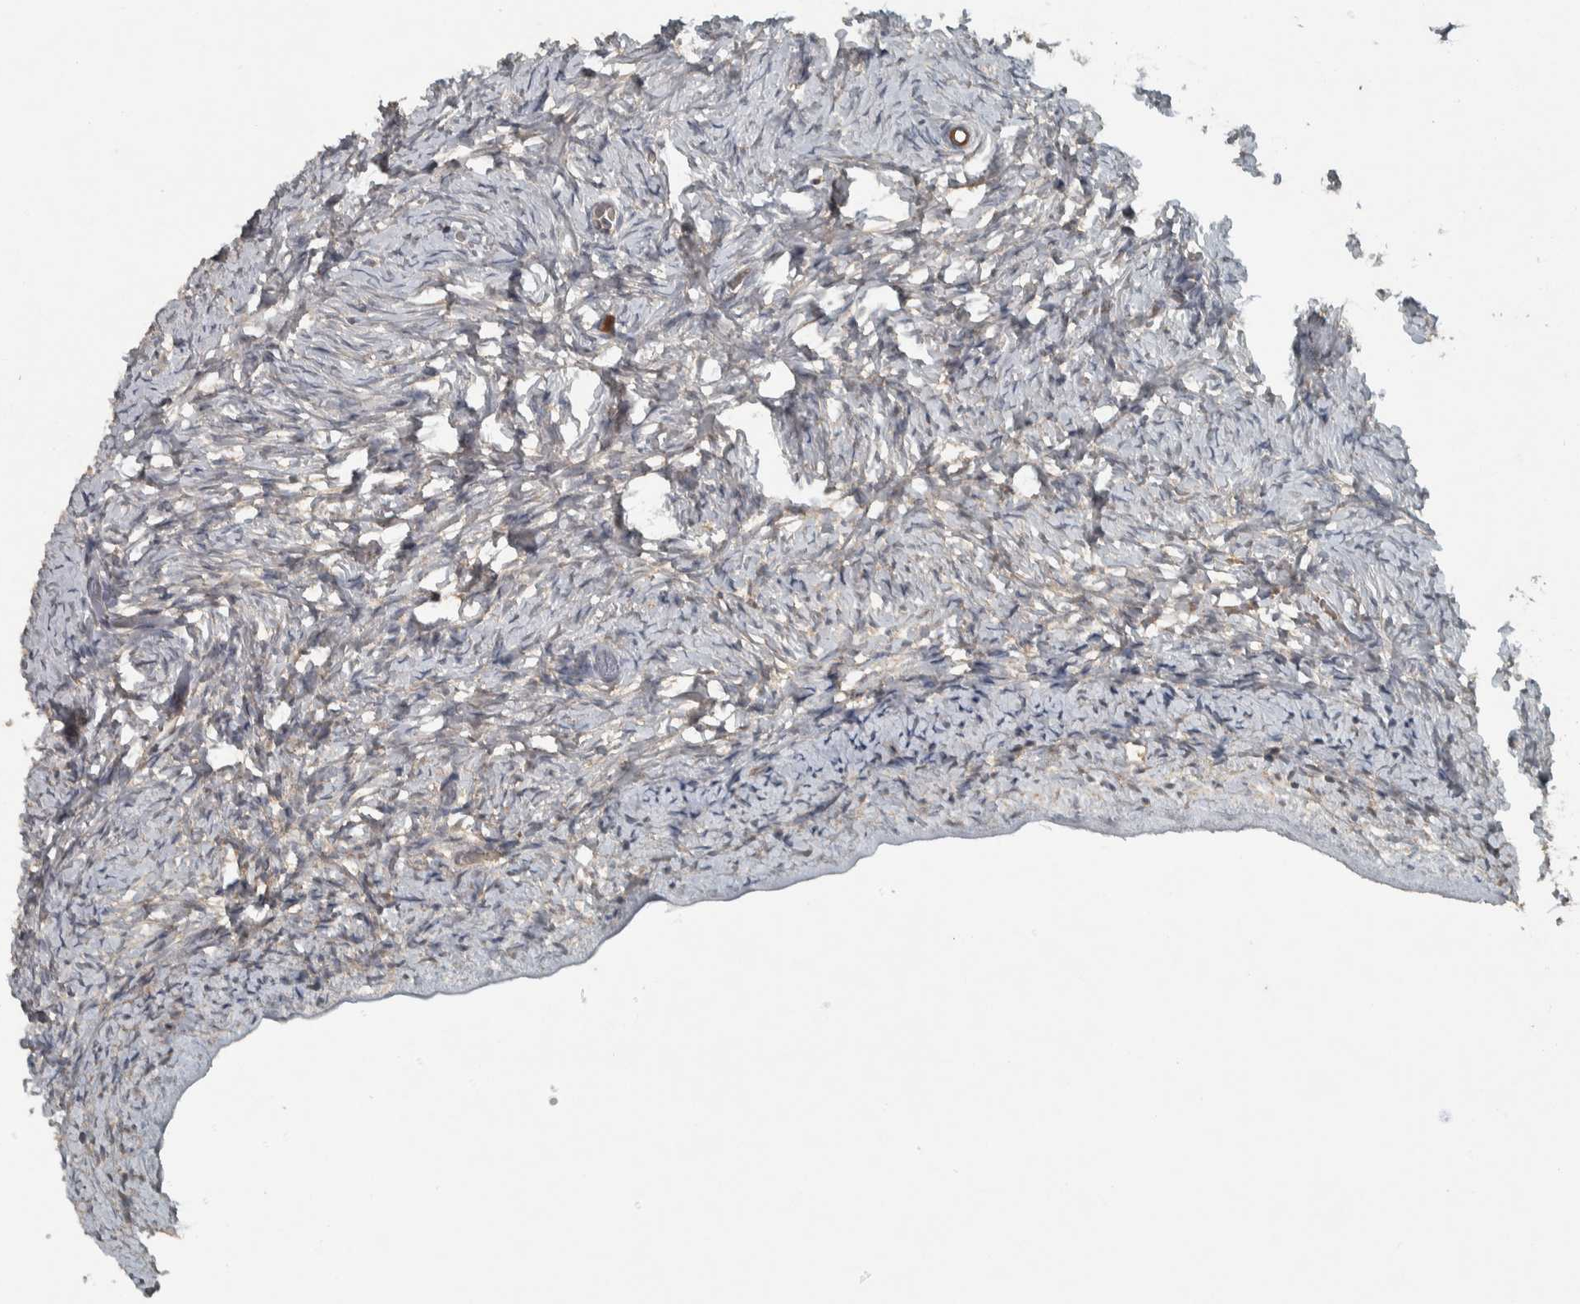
{"staining": {"intensity": "weak", "quantity": "<25%", "location": "cytoplasmic/membranous"}, "tissue": "ovary", "cell_type": "Ovarian stroma cells", "image_type": "normal", "snomed": [{"axis": "morphology", "description": "Normal tissue, NOS"}, {"axis": "topography", "description": "Ovary"}], "caption": "DAB immunohistochemical staining of benign human ovary demonstrates no significant expression in ovarian stroma cells. Brightfield microscopy of immunohistochemistry stained with DAB (3,3'-diaminobenzidine) (brown) and hematoxylin (blue), captured at high magnification.", "gene": "CLCN2", "patient": {"sex": "female", "age": 27}}